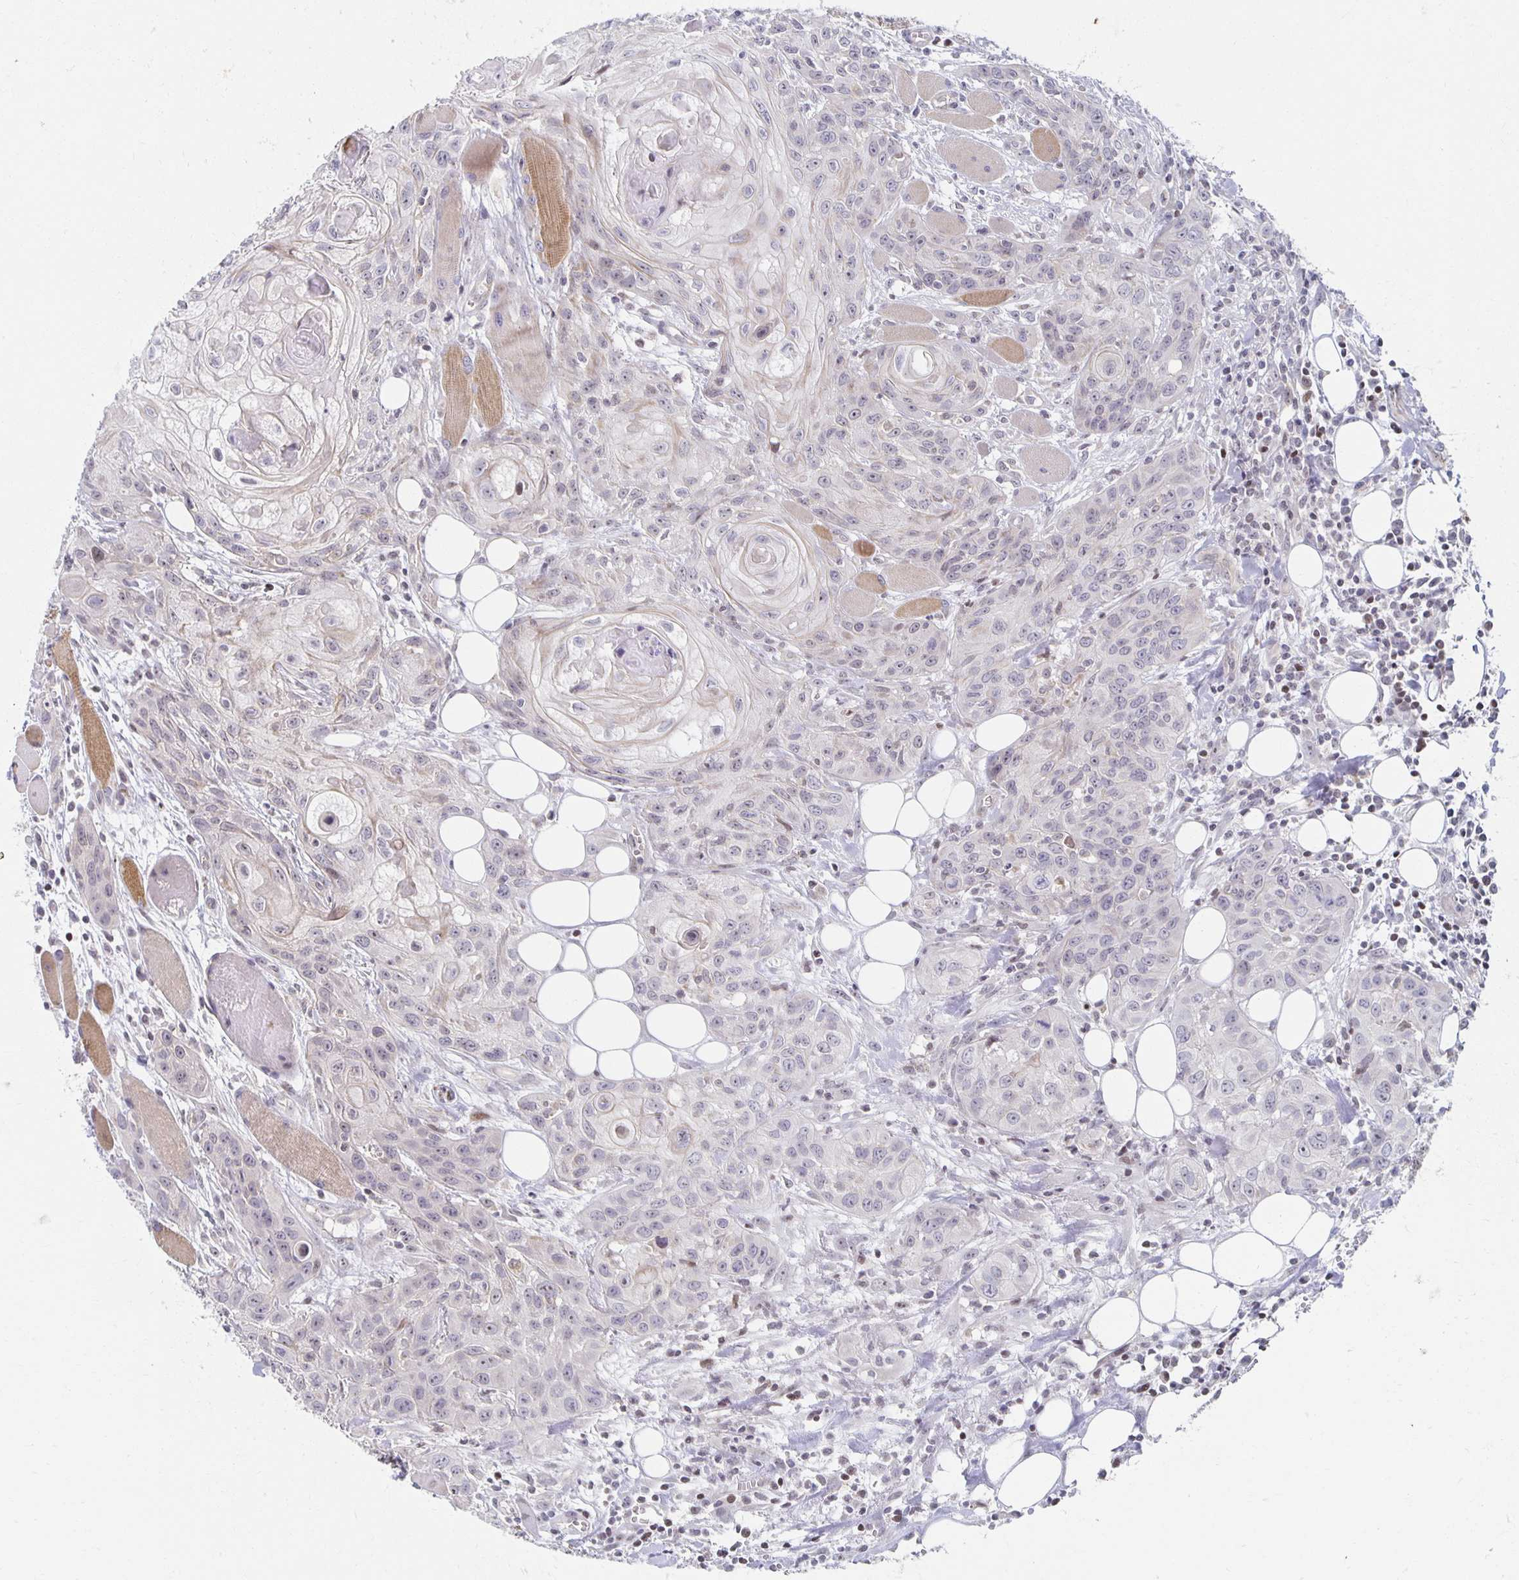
{"staining": {"intensity": "negative", "quantity": "none", "location": "none"}, "tissue": "head and neck cancer", "cell_type": "Tumor cells", "image_type": "cancer", "snomed": [{"axis": "morphology", "description": "Squamous cell carcinoma, NOS"}, {"axis": "topography", "description": "Oral tissue"}, {"axis": "topography", "description": "Head-Neck"}], "caption": "A photomicrograph of human head and neck cancer (squamous cell carcinoma) is negative for staining in tumor cells.", "gene": "HCFC1R1", "patient": {"sex": "male", "age": 58}}